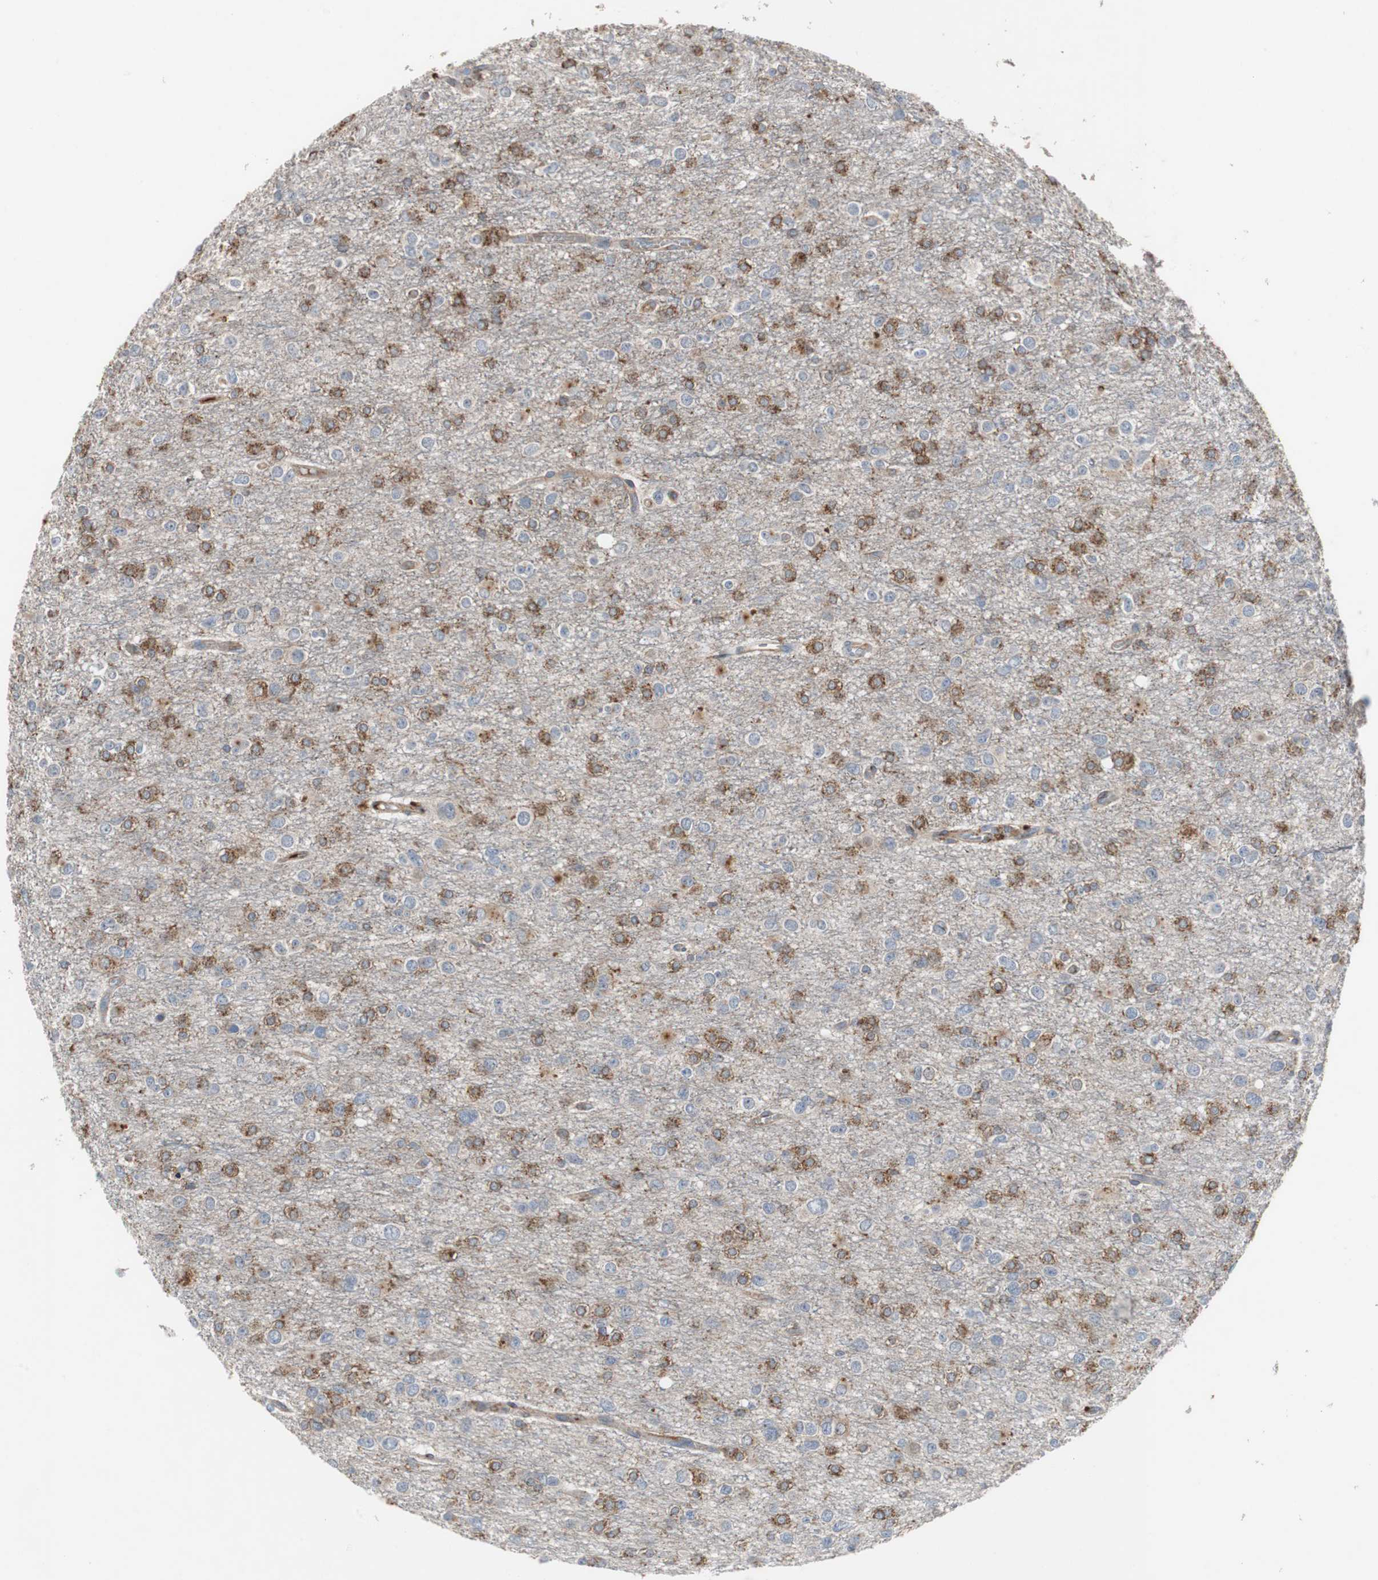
{"staining": {"intensity": "moderate", "quantity": "25%-75%", "location": "cytoplasmic/membranous"}, "tissue": "glioma", "cell_type": "Tumor cells", "image_type": "cancer", "snomed": [{"axis": "morphology", "description": "Glioma, malignant, Low grade"}, {"axis": "topography", "description": "Brain"}], "caption": "This image reveals immunohistochemistry staining of human malignant glioma (low-grade), with medium moderate cytoplasmic/membranous expression in approximately 25%-75% of tumor cells.", "gene": "SORT1", "patient": {"sex": "male", "age": 42}}